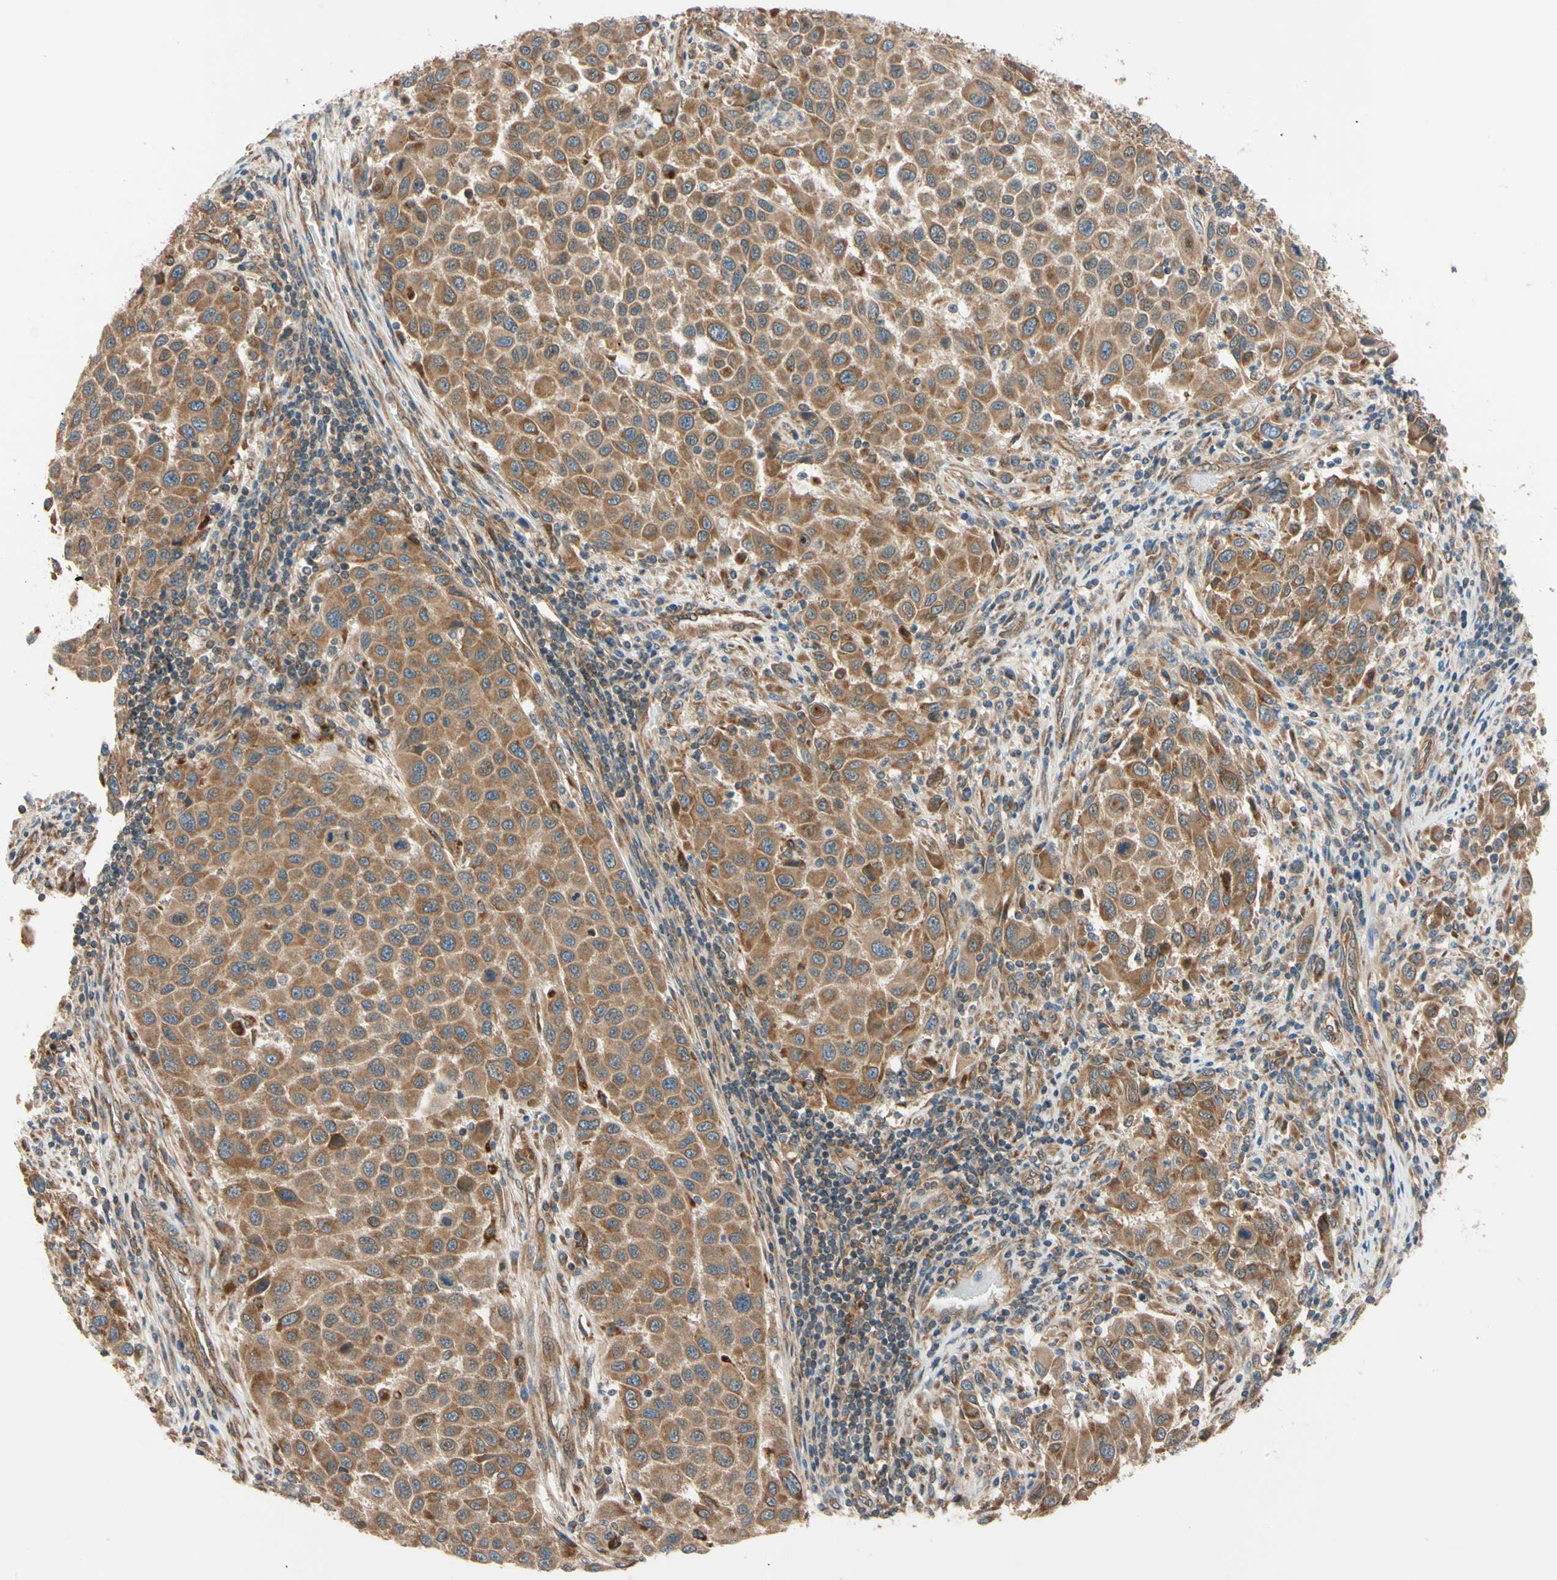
{"staining": {"intensity": "moderate", "quantity": ">75%", "location": "cytoplasmic/membranous"}, "tissue": "melanoma", "cell_type": "Tumor cells", "image_type": "cancer", "snomed": [{"axis": "morphology", "description": "Malignant melanoma, Metastatic site"}, {"axis": "topography", "description": "Lymph node"}], "caption": "IHC micrograph of neoplastic tissue: human melanoma stained using IHC reveals medium levels of moderate protein expression localized specifically in the cytoplasmic/membranous of tumor cells, appearing as a cytoplasmic/membranous brown color.", "gene": "PHYH", "patient": {"sex": "male", "age": 61}}